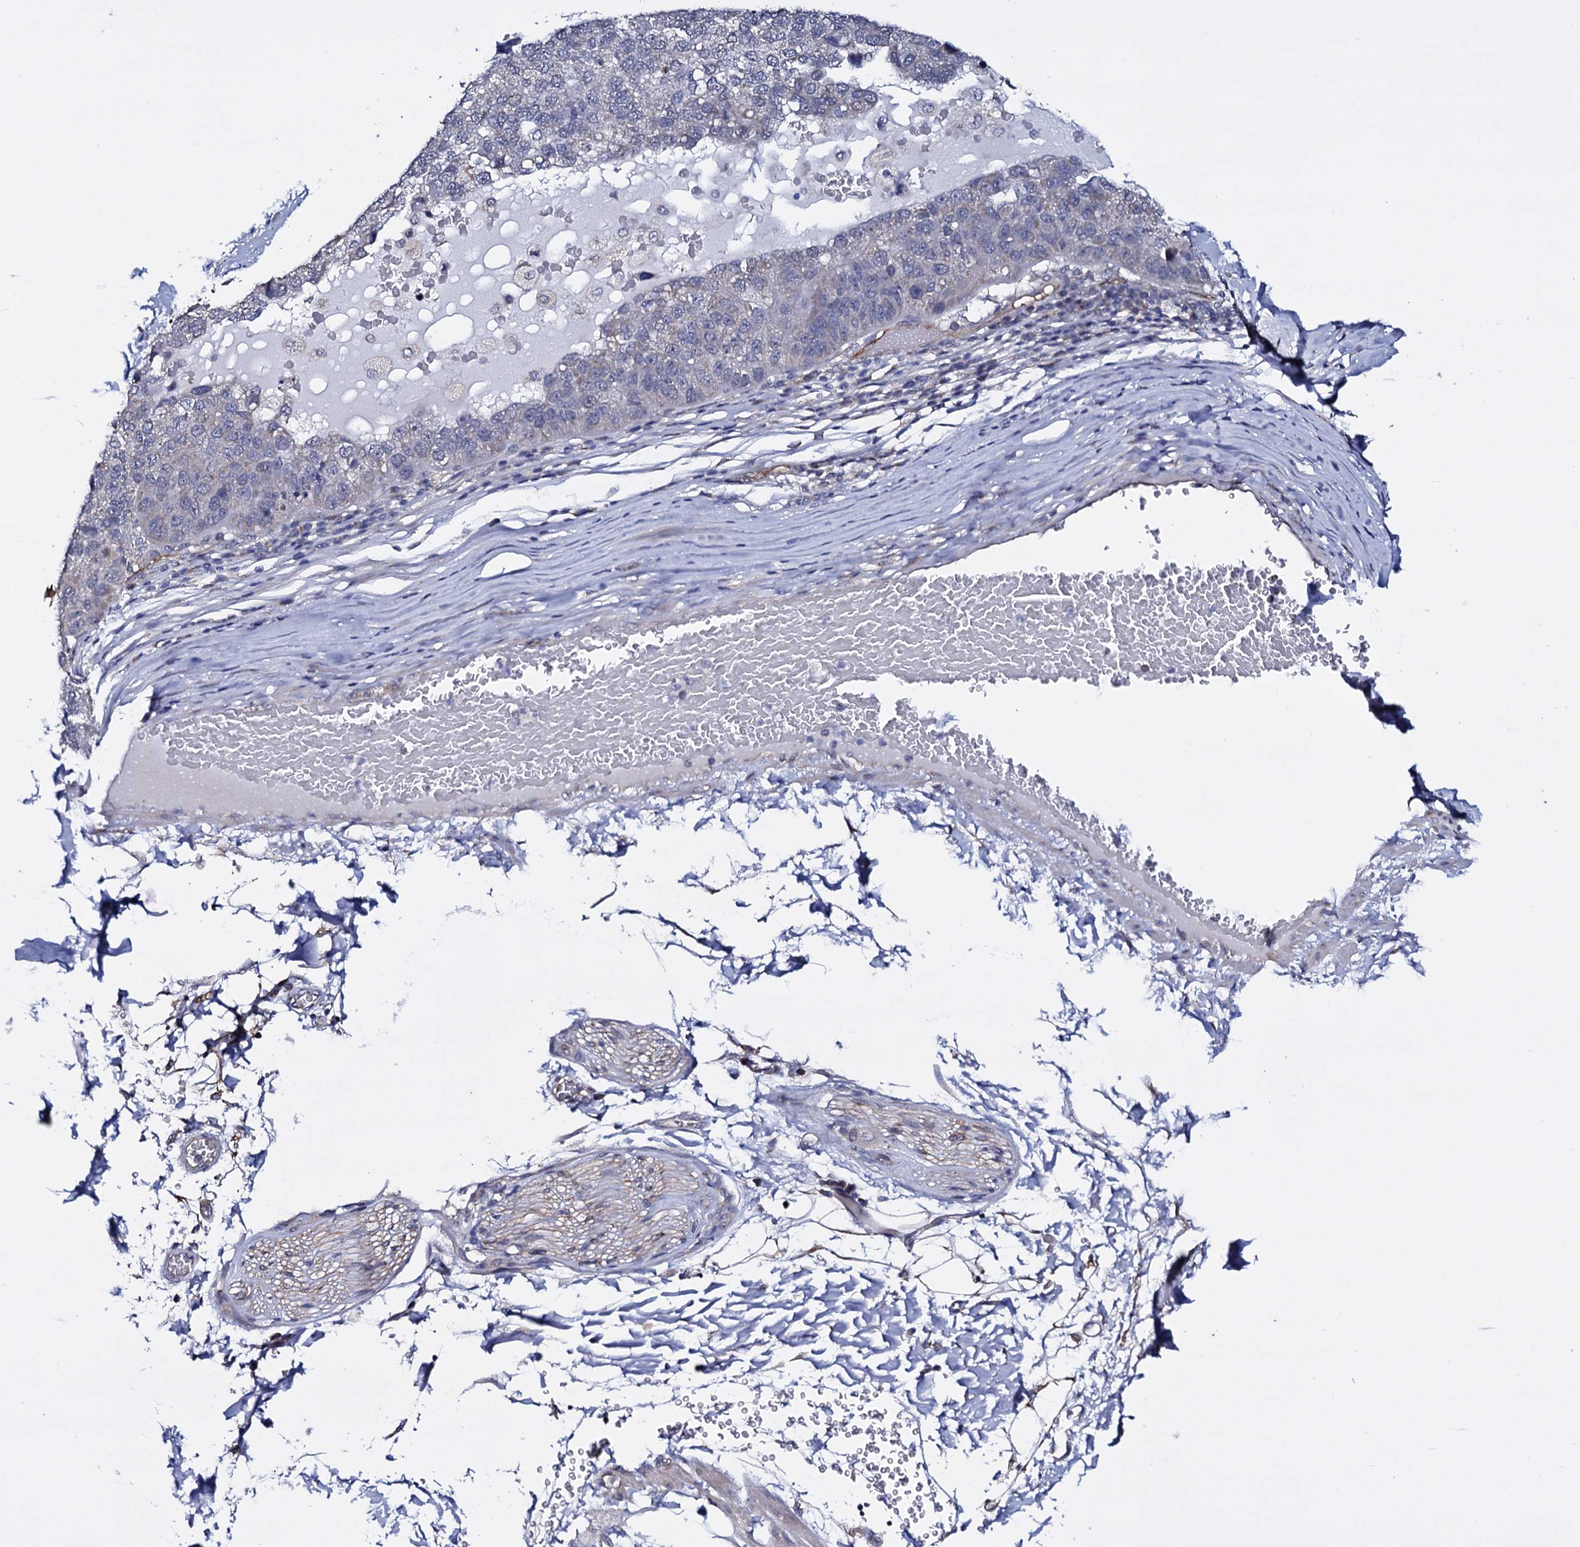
{"staining": {"intensity": "negative", "quantity": "none", "location": "none"}, "tissue": "pancreatic cancer", "cell_type": "Tumor cells", "image_type": "cancer", "snomed": [{"axis": "morphology", "description": "Adenocarcinoma, NOS"}, {"axis": "topography", "description": "Pancreas"}], "caption": "Micrograph shows no significant protein staining in tumor cells of pancreatic cancer (adenocarcinoma). (DAB (3,3'-diaminobenzidine) immunohistochemistry (IHC) with hematoxylin counter stain).", "gene": "GAREM1", "patient": {"sex": "female", "age": 61}}